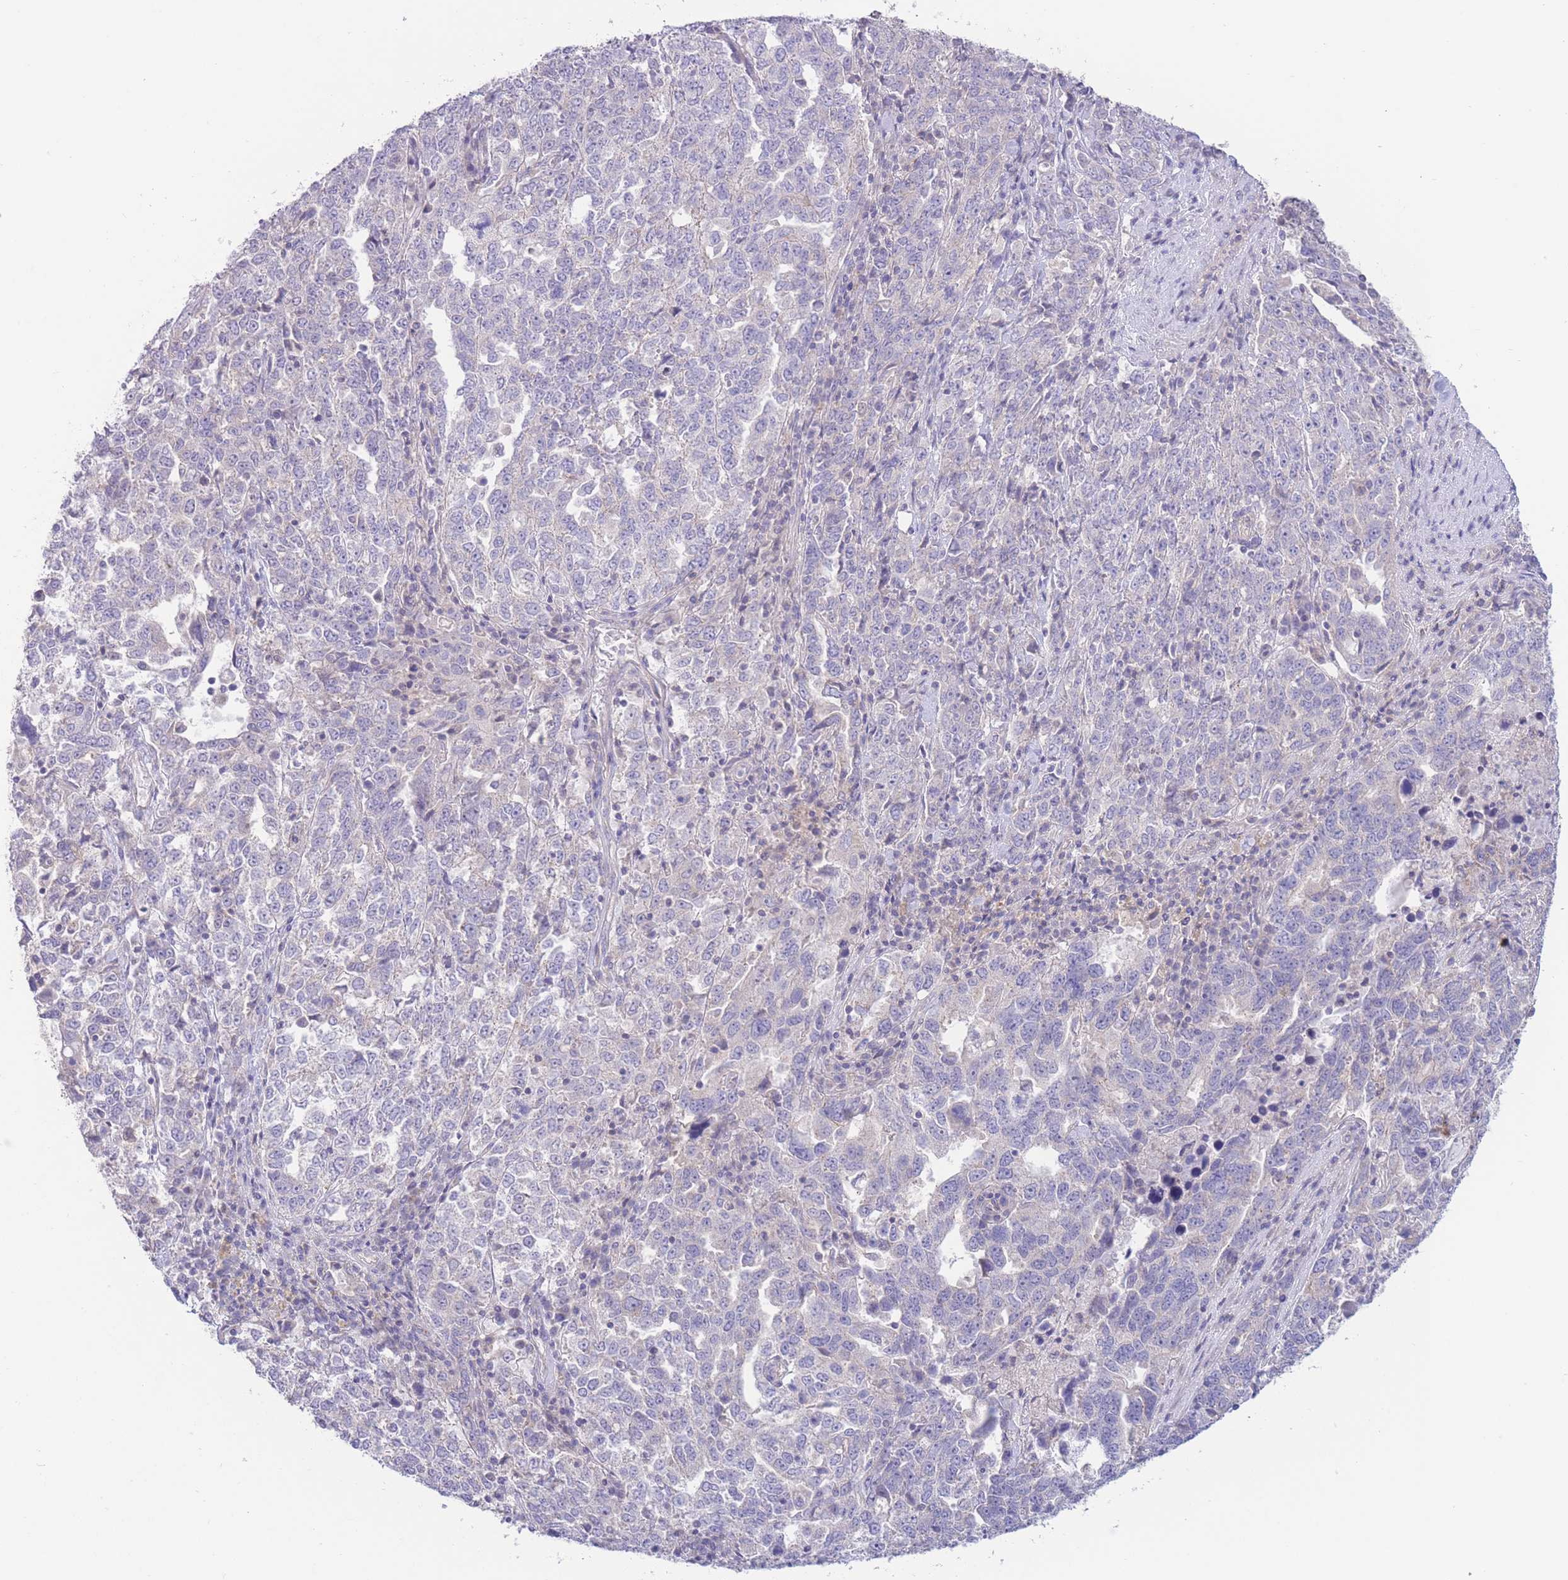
{"staining": {"intensity": "negative", "quantity": "none", "location": "none"}, "tissue": "ovarian cancer", "cell_type": "Tumor cells", "image_type": "cancer", "snomed": [{"axis": "morphology", "description": "Carcinoma, endometroid"}, {"axis": "topography", "description": "Ovary"}], "caption": "Ovarian cancer was stained to show a protein in brown. There is no significant positivity in tumor cells.", "gene": "ALS2CL", "patient": {"sex": "female", "age": 62}}